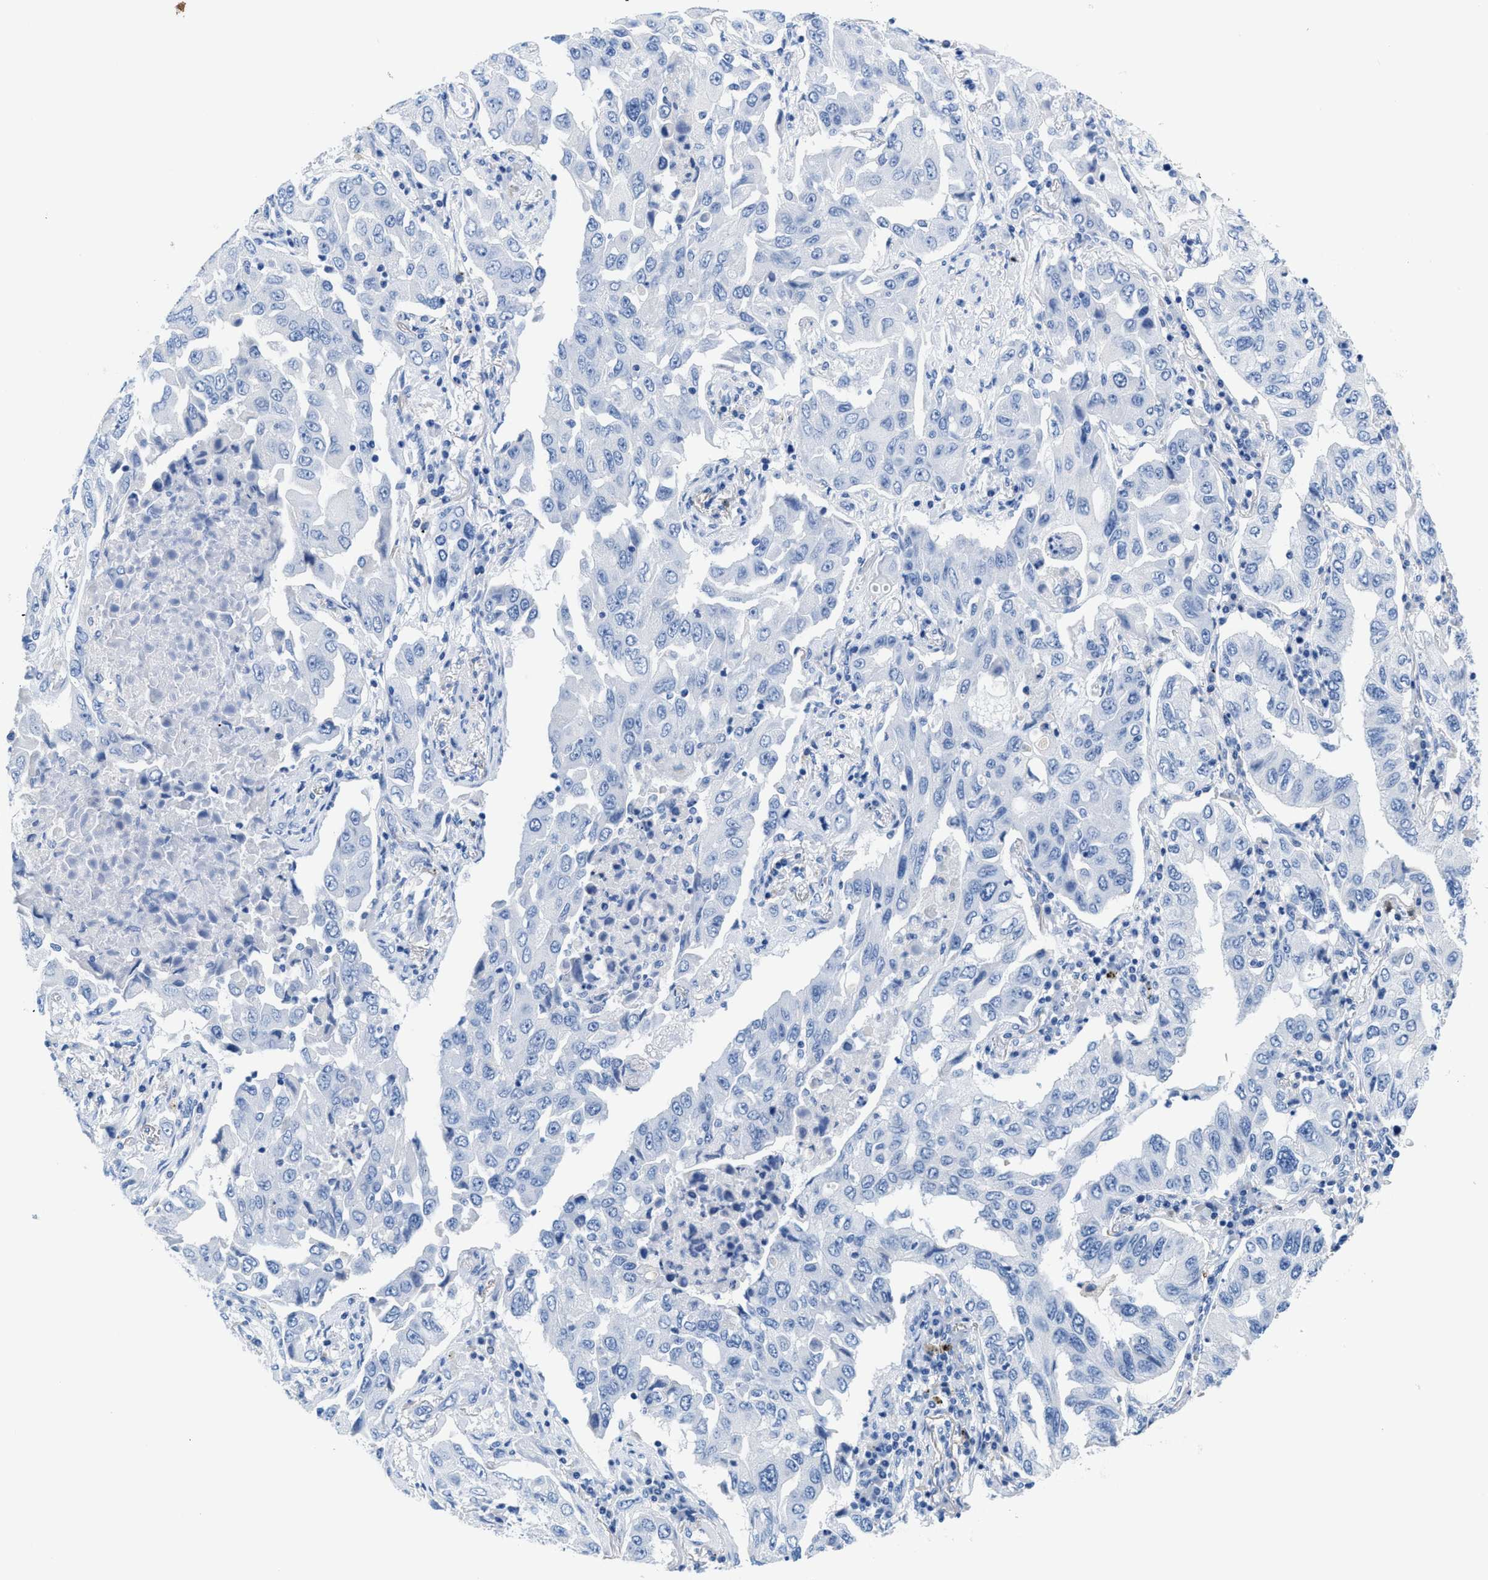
{"staining": {"intensity": "negative", "quantity": "none", "location": "none"}, "tissue": "lung cancer", "cell_type": "Tumor cells", "image_type": "cancer", "snomed": [{"axis": "morphology", "description": "Adenocarcinoma, NOS"}, {"axis": "topography", "description": "Lung"}], "caption": "Tumor cells show no significant expression in lung cancer (adenocarcinoma). (Immunohistochemistry (ihc), brightfield microscopy, high magnification).", "gene": "SLFN13", "patient": {"sex": "female", "age": 65}}